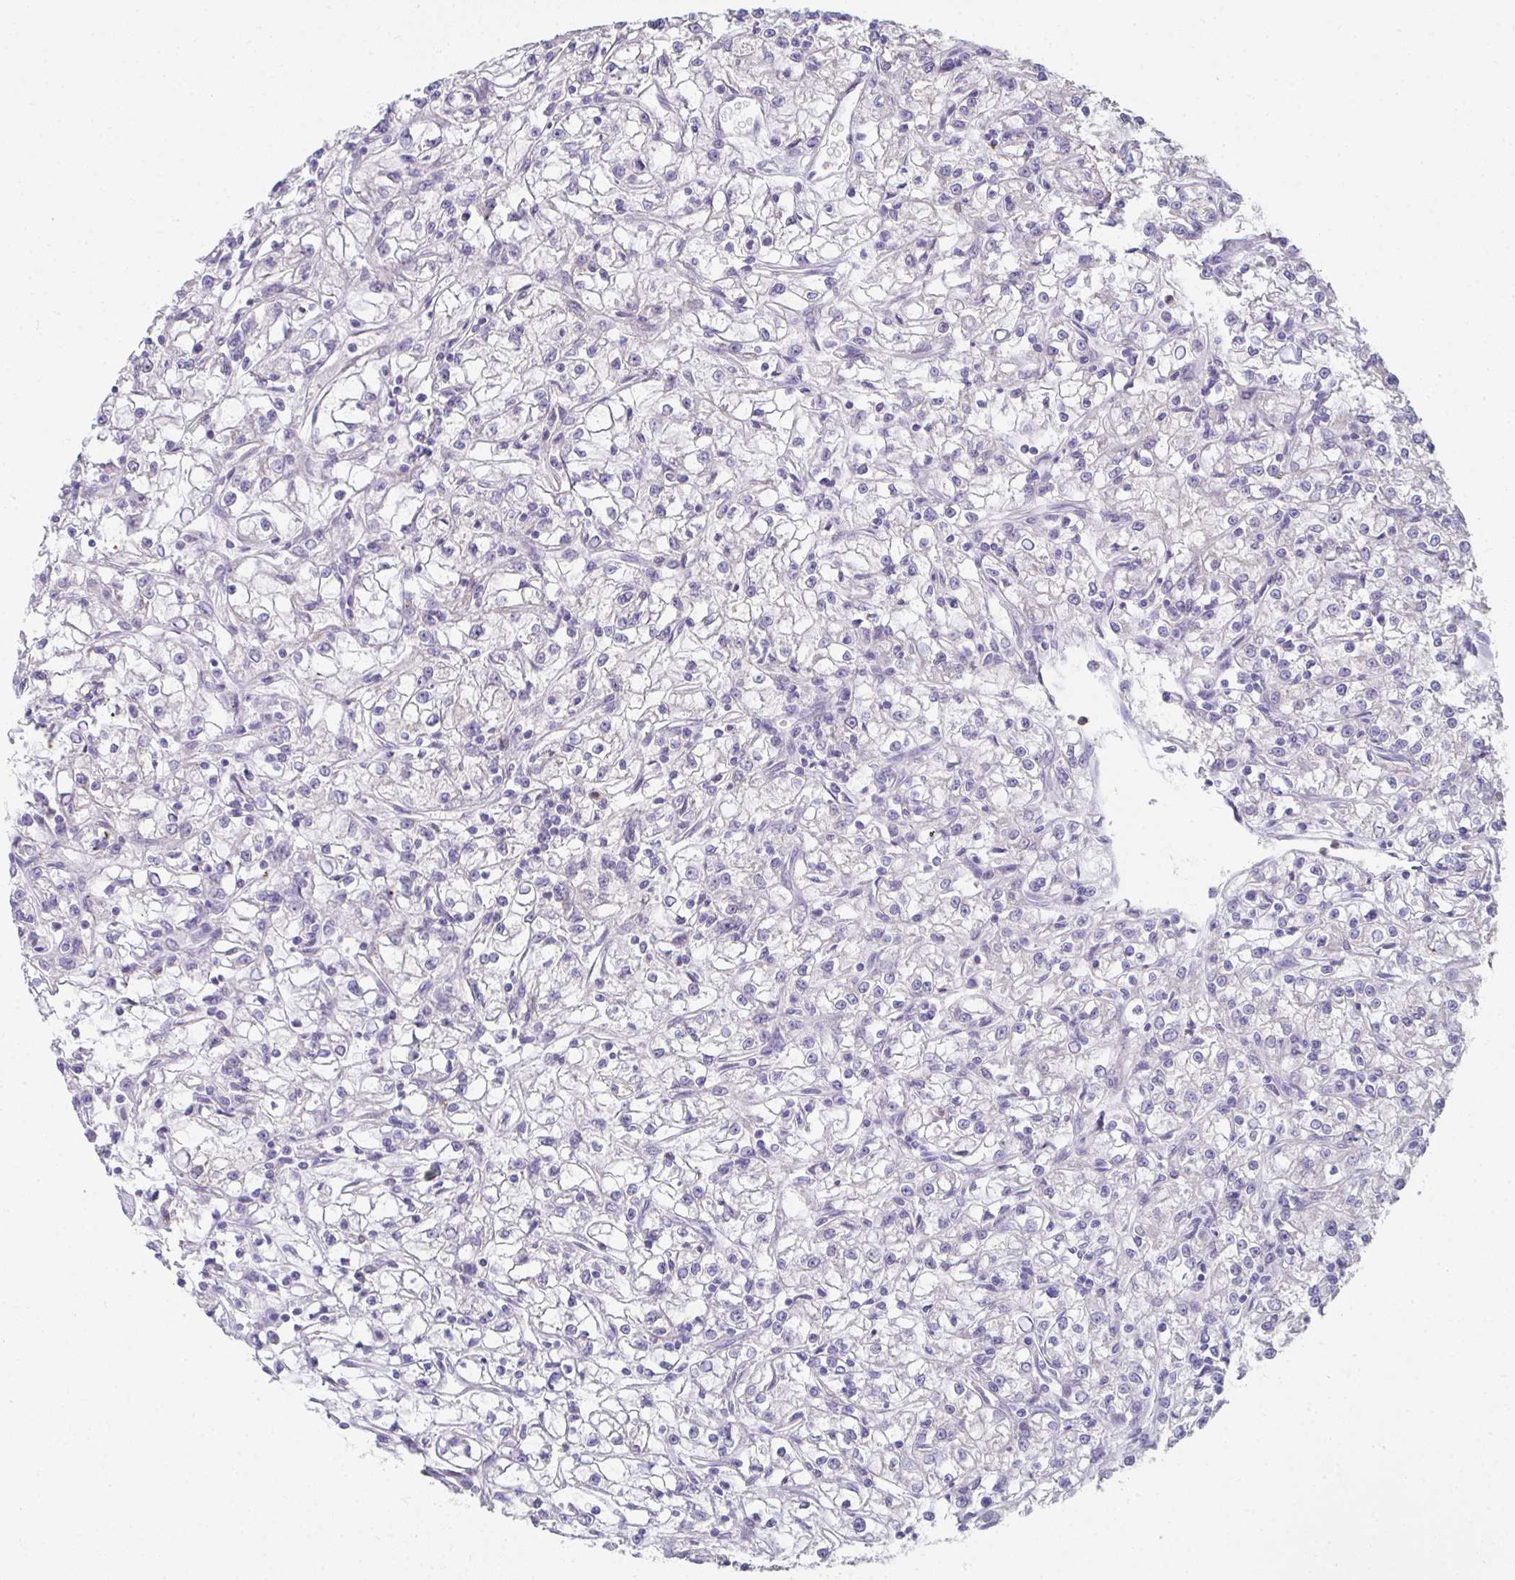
{"staining": {"intensity": "negative", "quantity": "none", "location": "none"}, "tissue": "renal cancer", "cell_type": "Tumor cells", "image_type": "cancer", "snomed": [{"axis": "morphology", "description": "Adenocarcinoma, NOS"}, {"axis": "topography", "description": "Kidney"}], "caption": "DAB (3,3'-diaminobenzidine) immunohistochemical staining of human renal cancer reveals no significant expression in tumor cells.", "gene": "RBP1", "patient": {"sex": "female", "age": 59}}